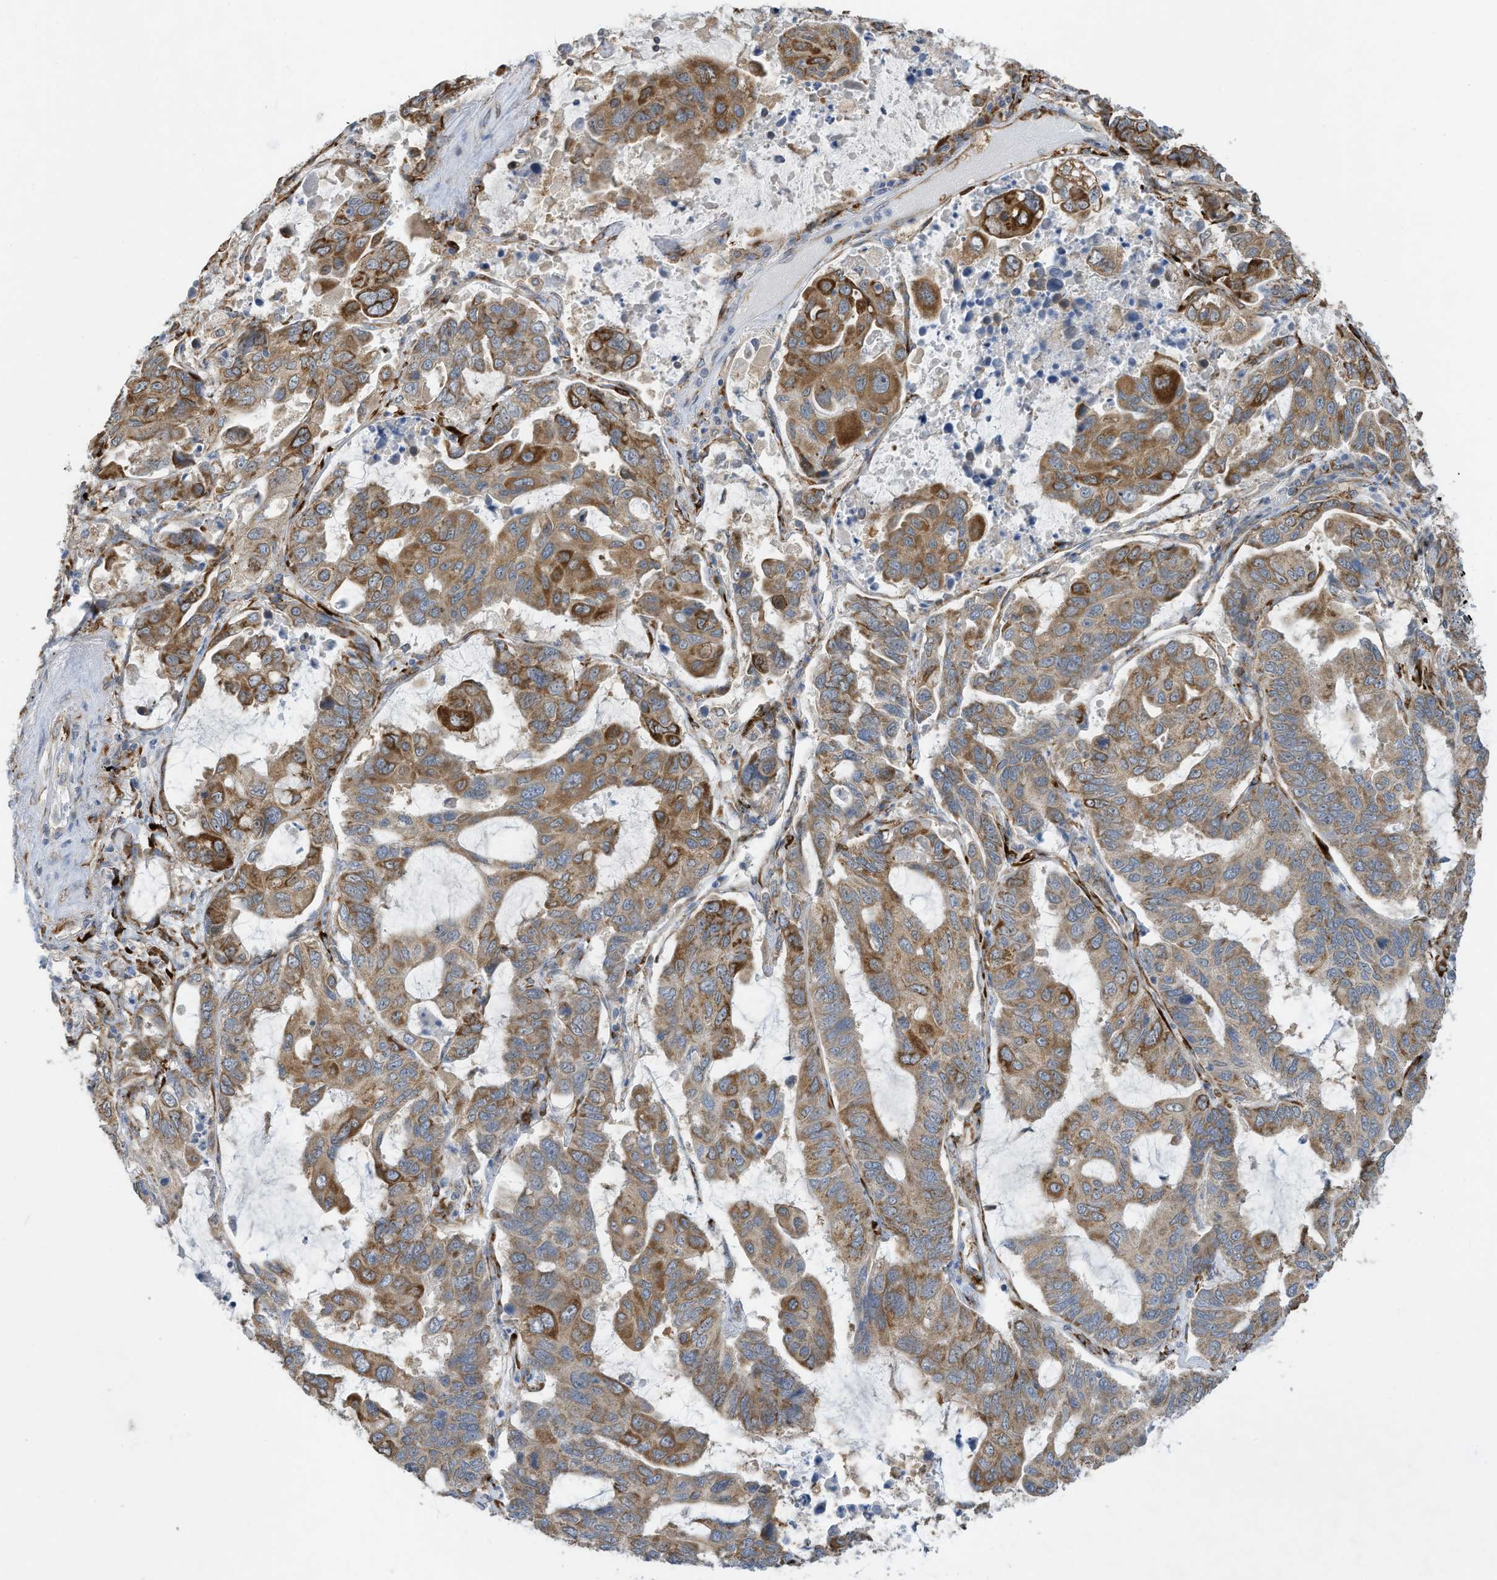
{"staining": {"intensity": "moderate", "quantity": ">75%", "location": "cytoplasmic/membranous"}, "tissue": "lung cancer", "cell_type": "Tumor cells", "image_type": "cancer", "snomed": [{"axis": "morphology", "description": "Adenocarcinoma, NOS"}, {"axis": "topography", "description": "Lung"}], "caption": "Protein staining of lung adenocarcinoma tissue exhibits moderate cytoplasmic/membranous positivity in about >75% of tumor cells.", "gene": "ZBTB45", "patient": {"sex": "male", "age": 64}}